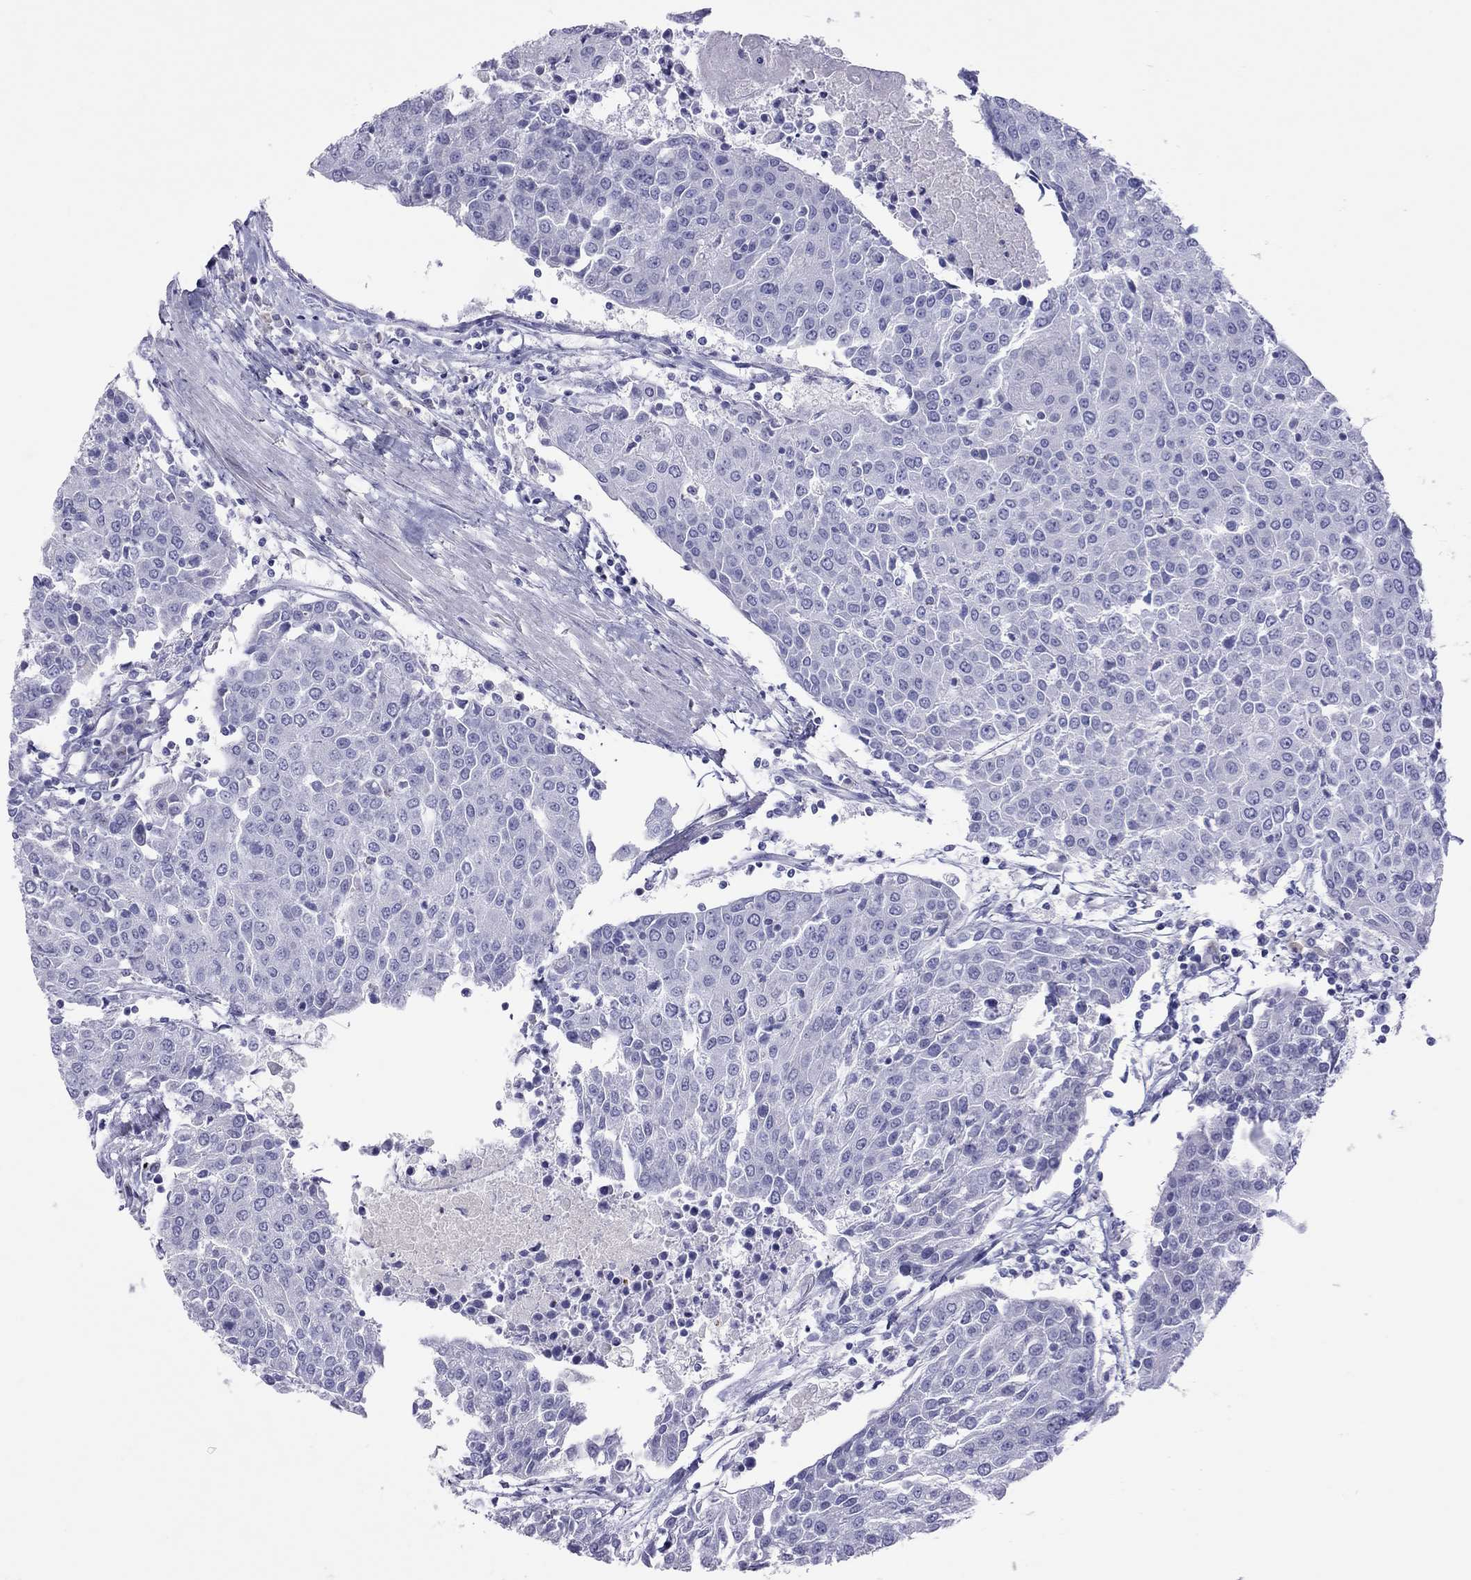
{"staining": {"intensity": "negative", "quantity": "none", "location": "none"}, "tissue": "urothelial cancer", "cell_type": "Tumor cells", "image_type": "cancer", "snomed": [{"axis": "morphology", "description": "Urothelial carcinoma, High grade"}, {"axis": "topography", "description": "Urinary bladder"}], "caption": "IHC of high-grade urothelial carcinoma displays no staining in tumor cells.", "gene": "STAG3", "patient": {"sex": "female", "age": 85}}